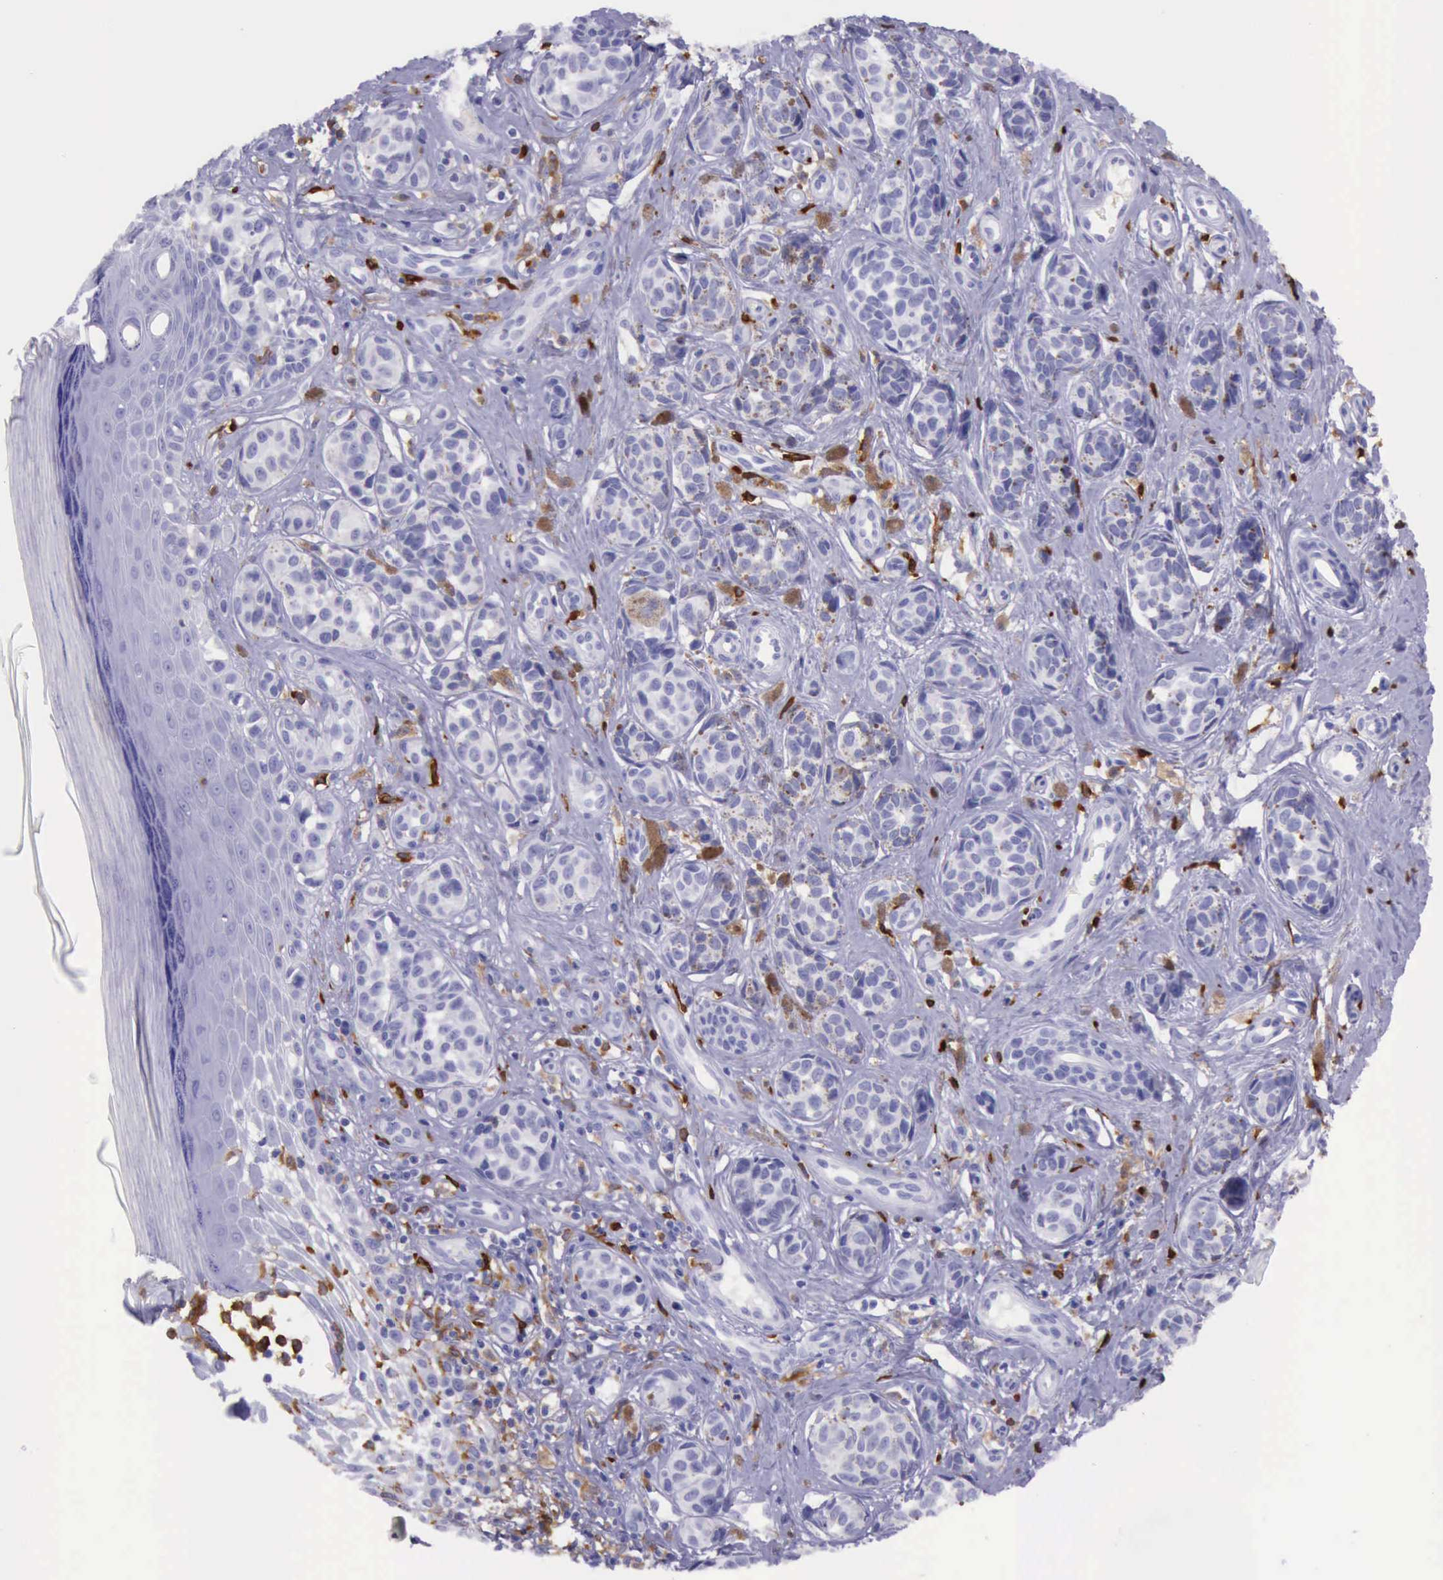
{"staining": {"intensity": "negative", "quantity": "none", "location": "none"}, "tissue": "melanoma", "cell_type": "Tumor cells", "image_type": "cancer", "snomed": [{"axis": "morphology", "description": "Malignant melanoma, NOS"}, {"axis": "topography", "description": "Skin"}], "caption": "An immunohistochemistry (IHC) histopathology image of malignant melanoma is shown. There is no staining in tumor cells of malignant melanoma. (Stains: DAB (3,3'-diaminobenzidine) IHC with hematoxylin counter stain, Microscopy: brightfield microscopy at high magnification).", "gene": "BTK", "patient": {"sex": "male", "age": 79}}